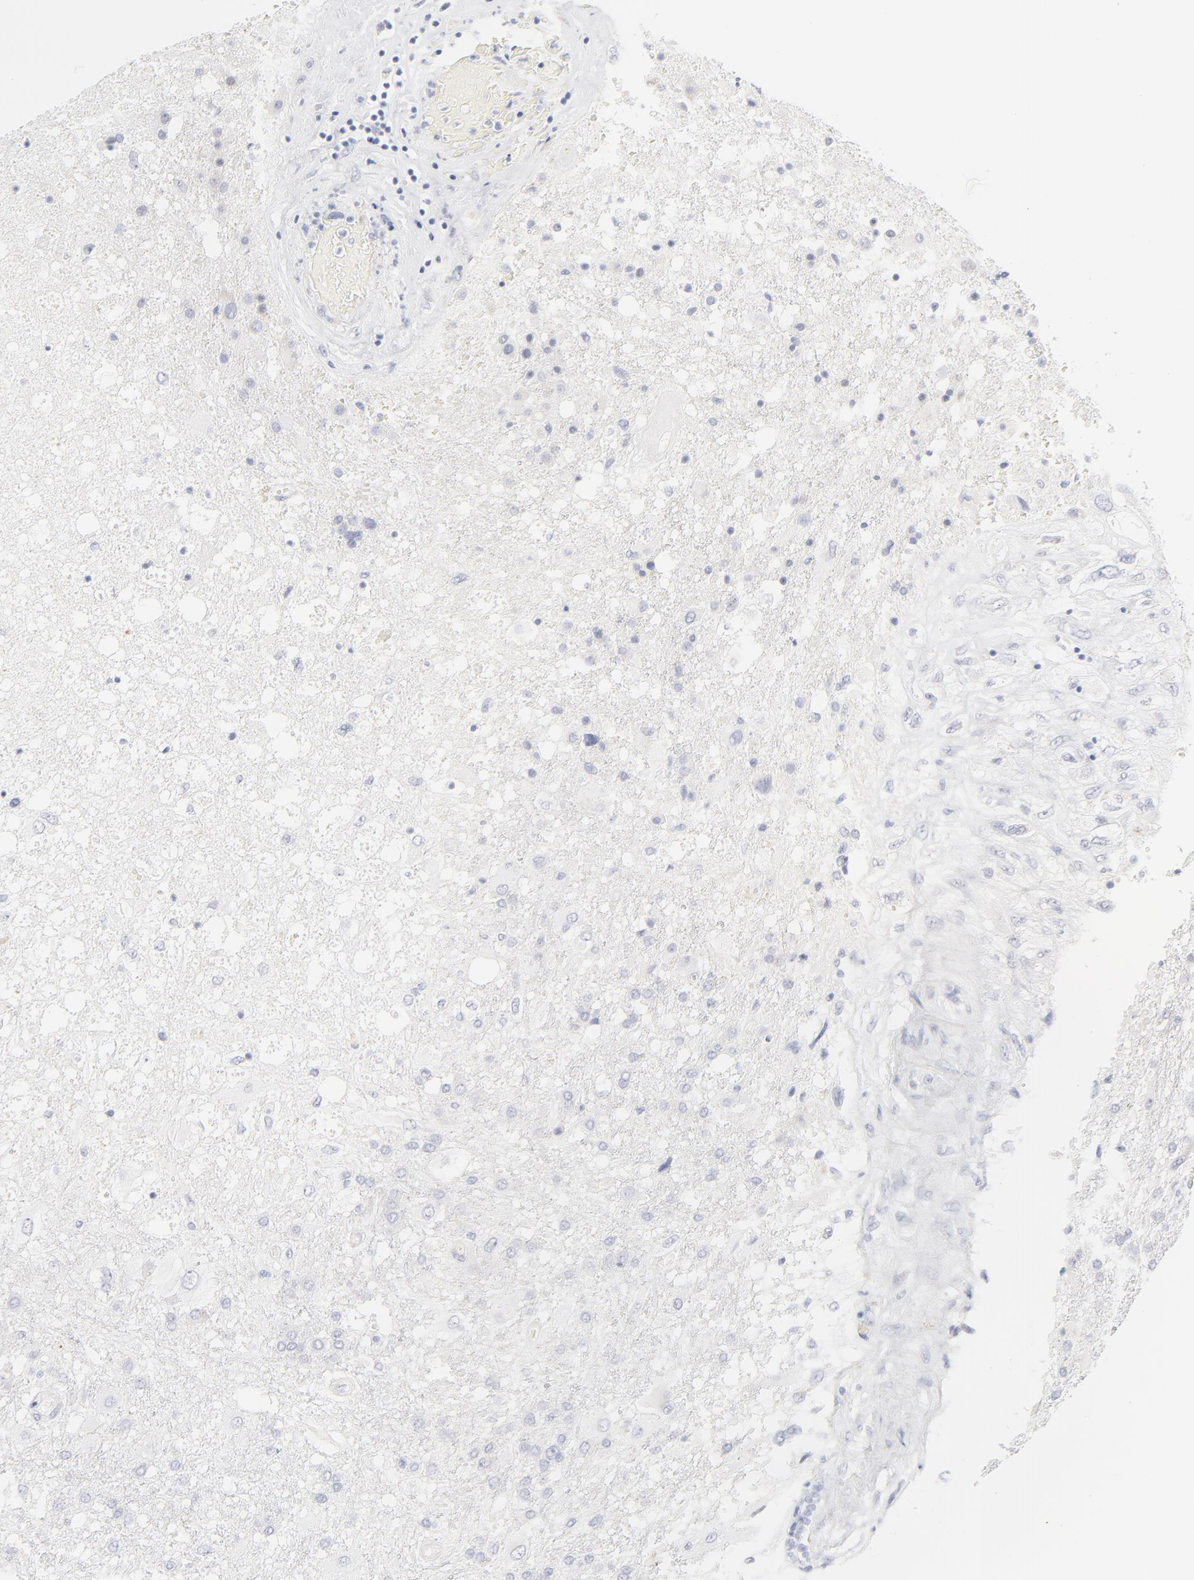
{"staining": {"intensity": "negative", "quantity": "none", "location": "none"}, "tissue": "glioma", "cell_type": "Tumor cells", "image_type": "cancer", "snomed": [{"axis": "morphology", "description": "Glioma, malignant, High grade"}, {"axis": "topography", "description": "Cerebral cortex"}], "caption": "This is a photomicrograph of immunohistochemistry (IHC) staining of glioma, which shows no staining in tumor cells.", "gene": "NPNT", "patient": {"sex": "male", "age": 79}}